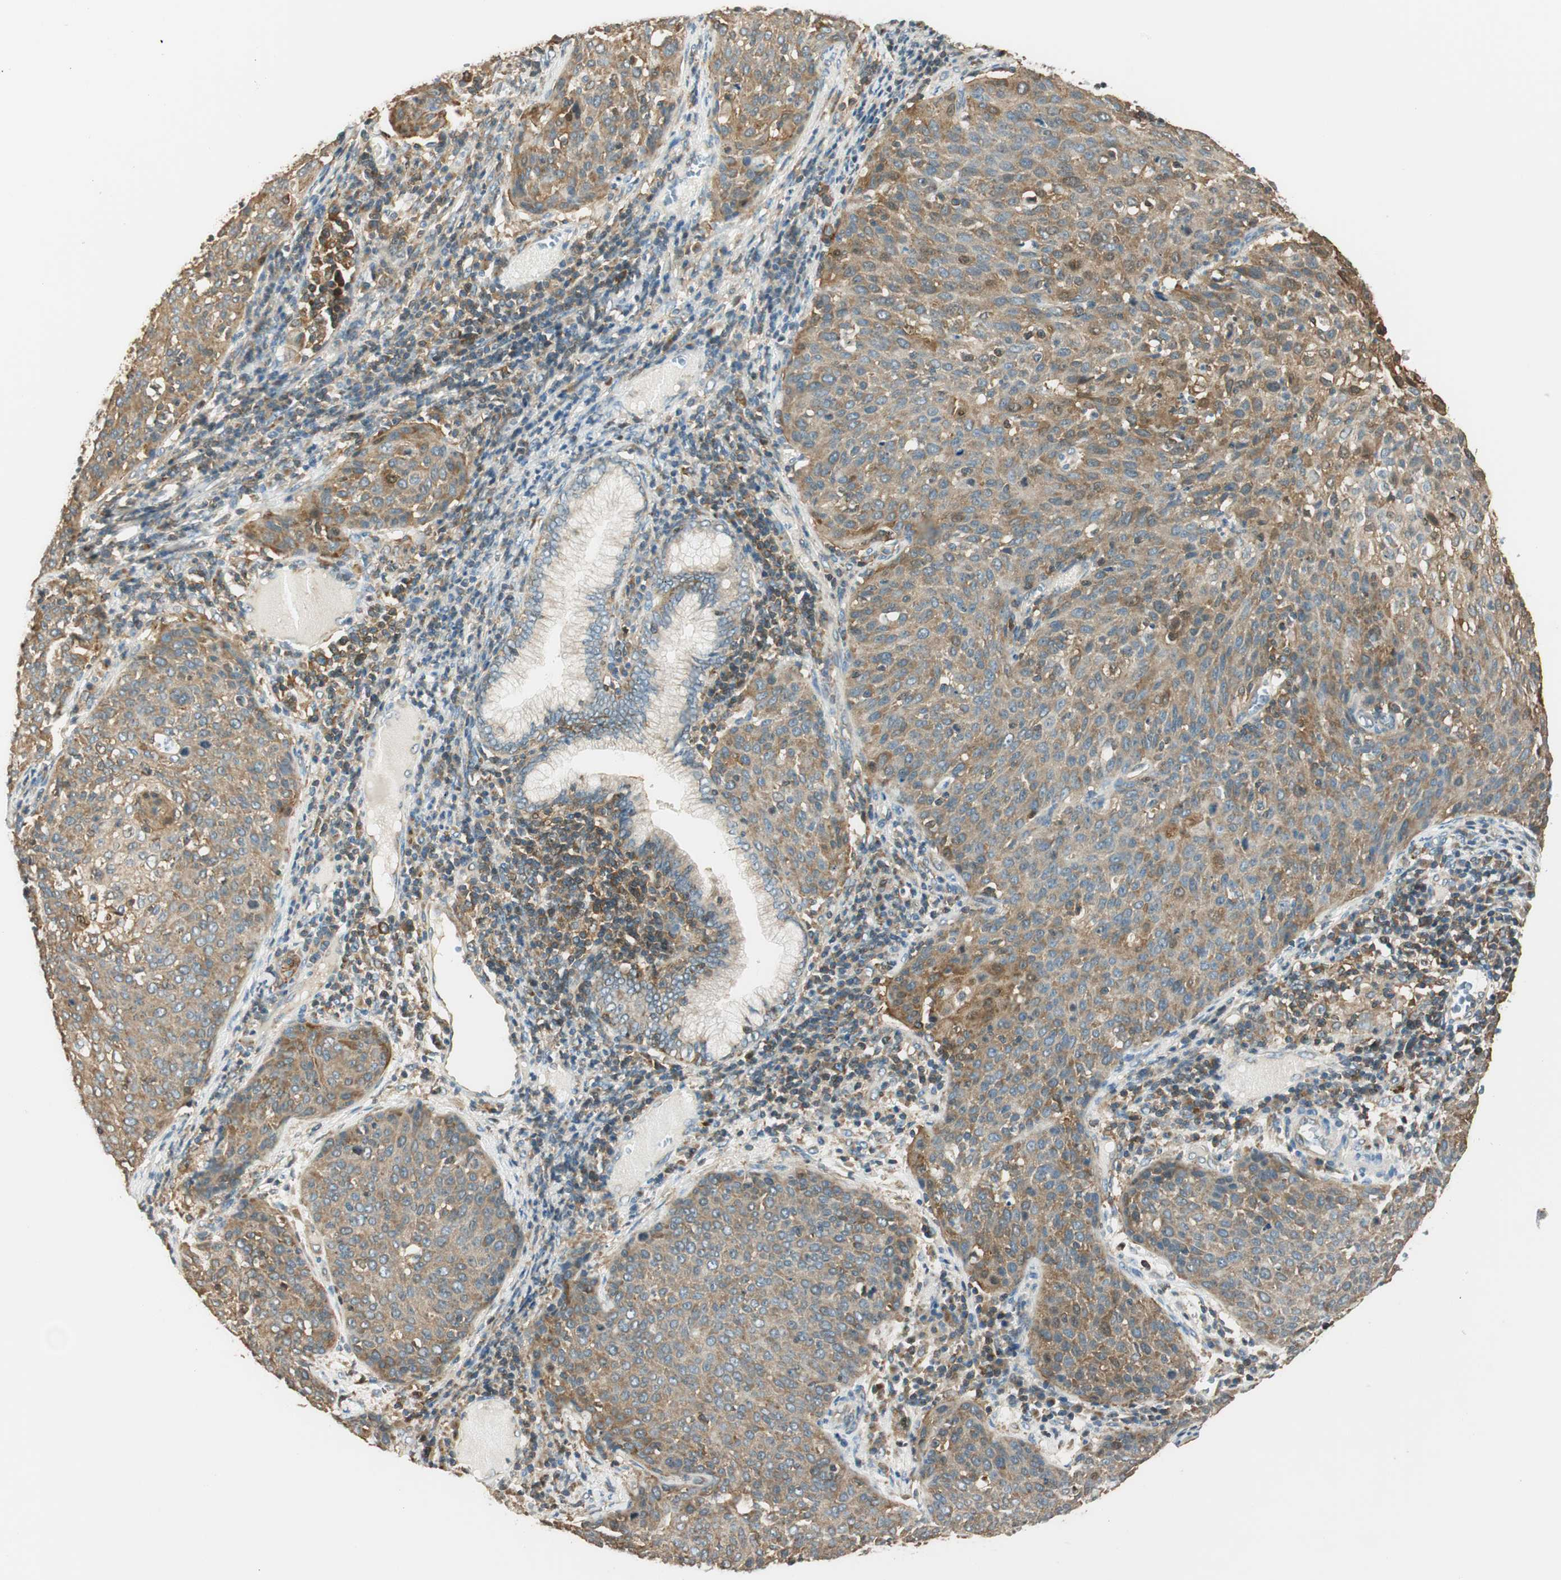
{"staining": {"intensity": "moderate", "quantity": ">75%", "location": "cytoplasmic/membranous"}, "tissue": "cervical cancer", "cell_type": "Tumor cells", "image_type": "cancer", "snomed": [{"axis": "morphology", "description": "Squamous cell carcinoma, NOS"}, {"axis": "topography", "description": "Cervix"}], "caption": "The photomicrograph shows staining of squamous cell carcinoma (cervical), revealing moderate cytoplasmic/membranous protein positivity (brown color) within tumor cells.", "gene": "PI4K2B", "patient": {"sex": "female", "age": 38}}